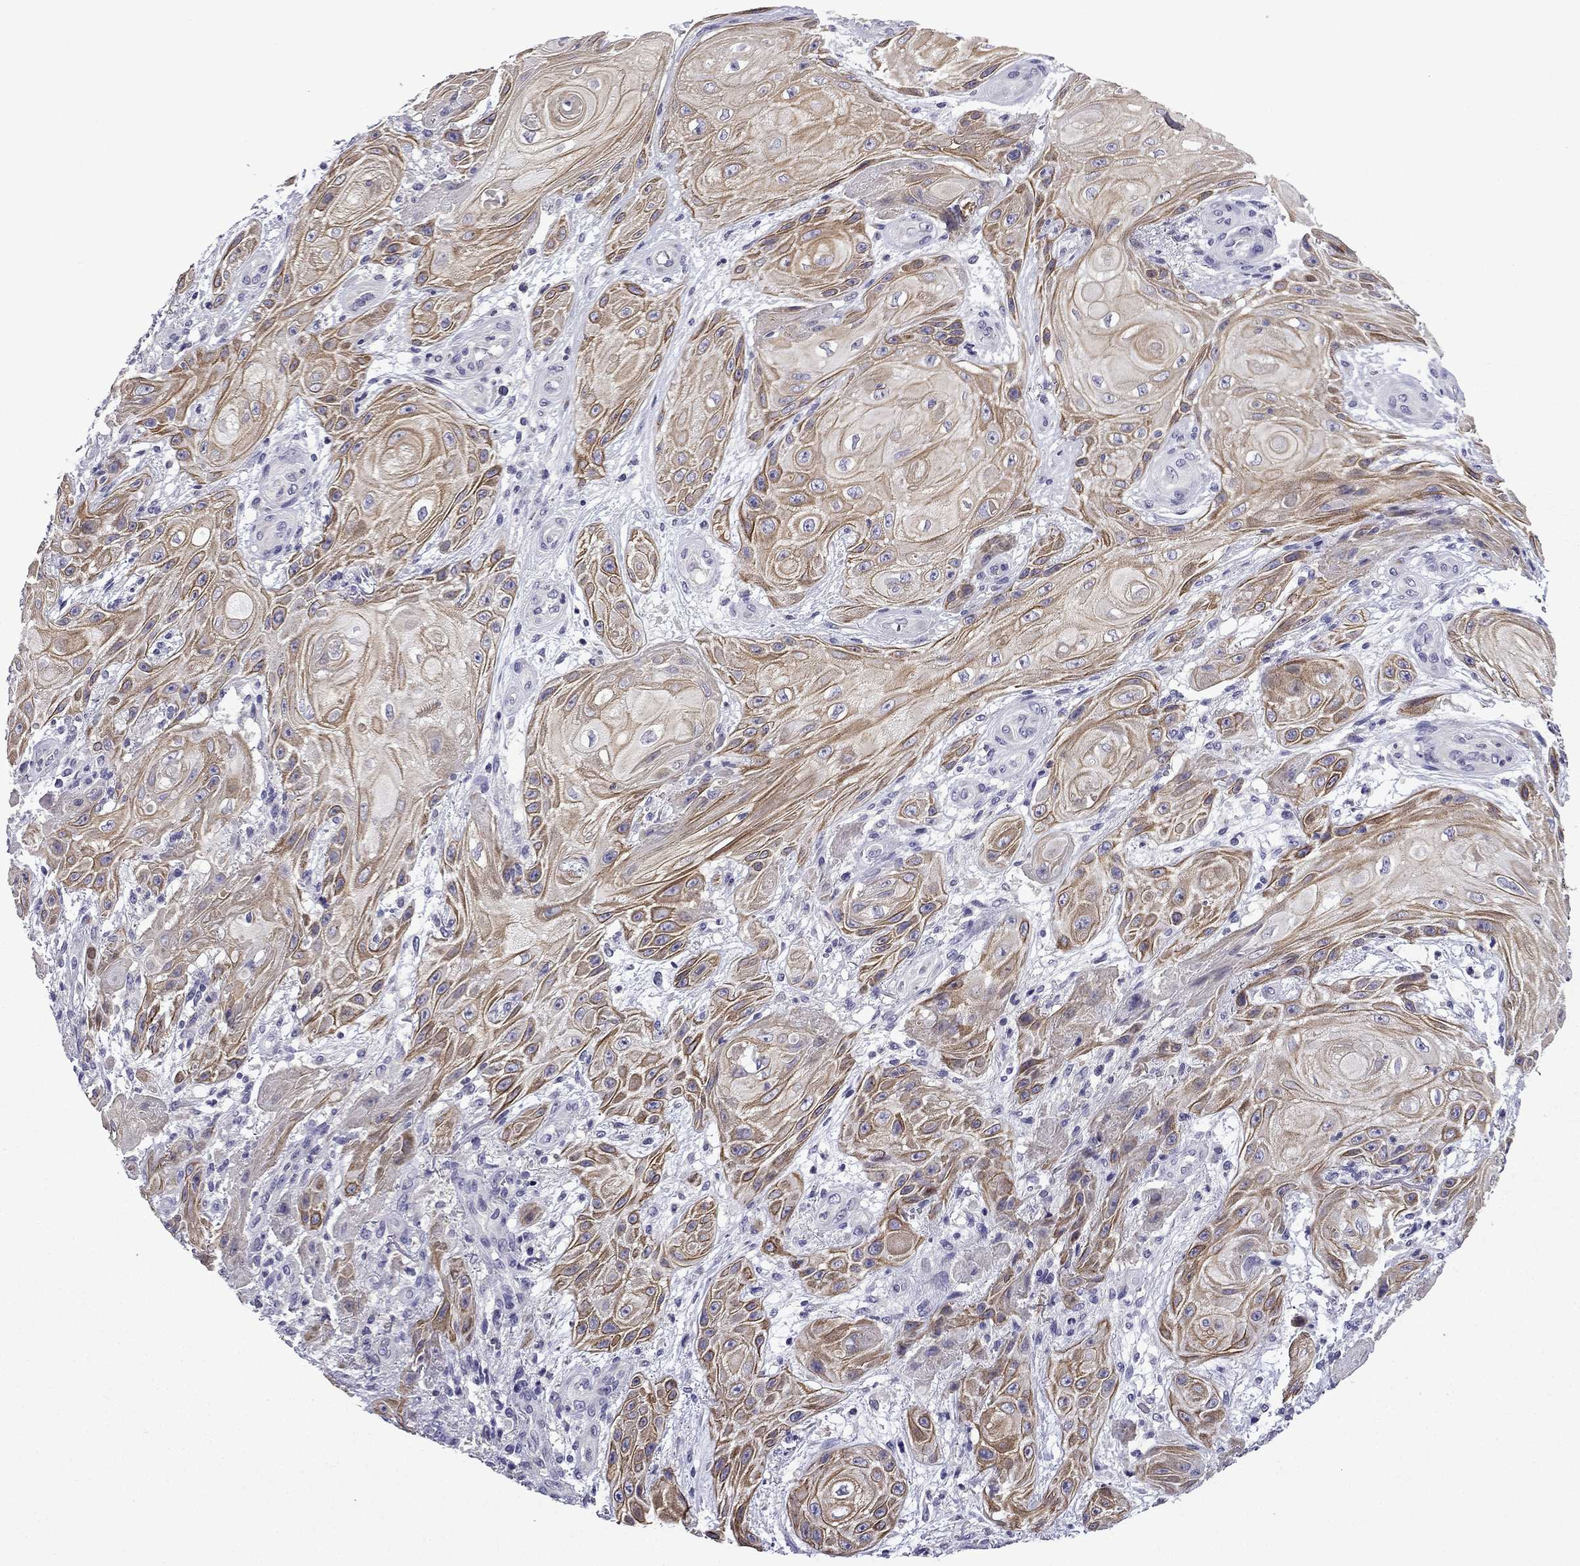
{"staining": {"intensity": "moderate", "quantity": ">75%", "location": "cytoplasmic/membranous"}, "tissue": "skin cancer", "cell_type": "Tumor cells", "image_type": "cancer", "snomed": [{"axis": "morphology", "description": "Squamous cell carcinoma, NOS"}, {"axis": "topography", "description": "Skin"}], "caption": "Skin cancer tissue displays moderate cytoplasmic/membranous staining in about >75% of tumor cells, visualized by immunohistochemistry.", "gene": "TTN", "patient": {"sex": "male", "age": 62}}